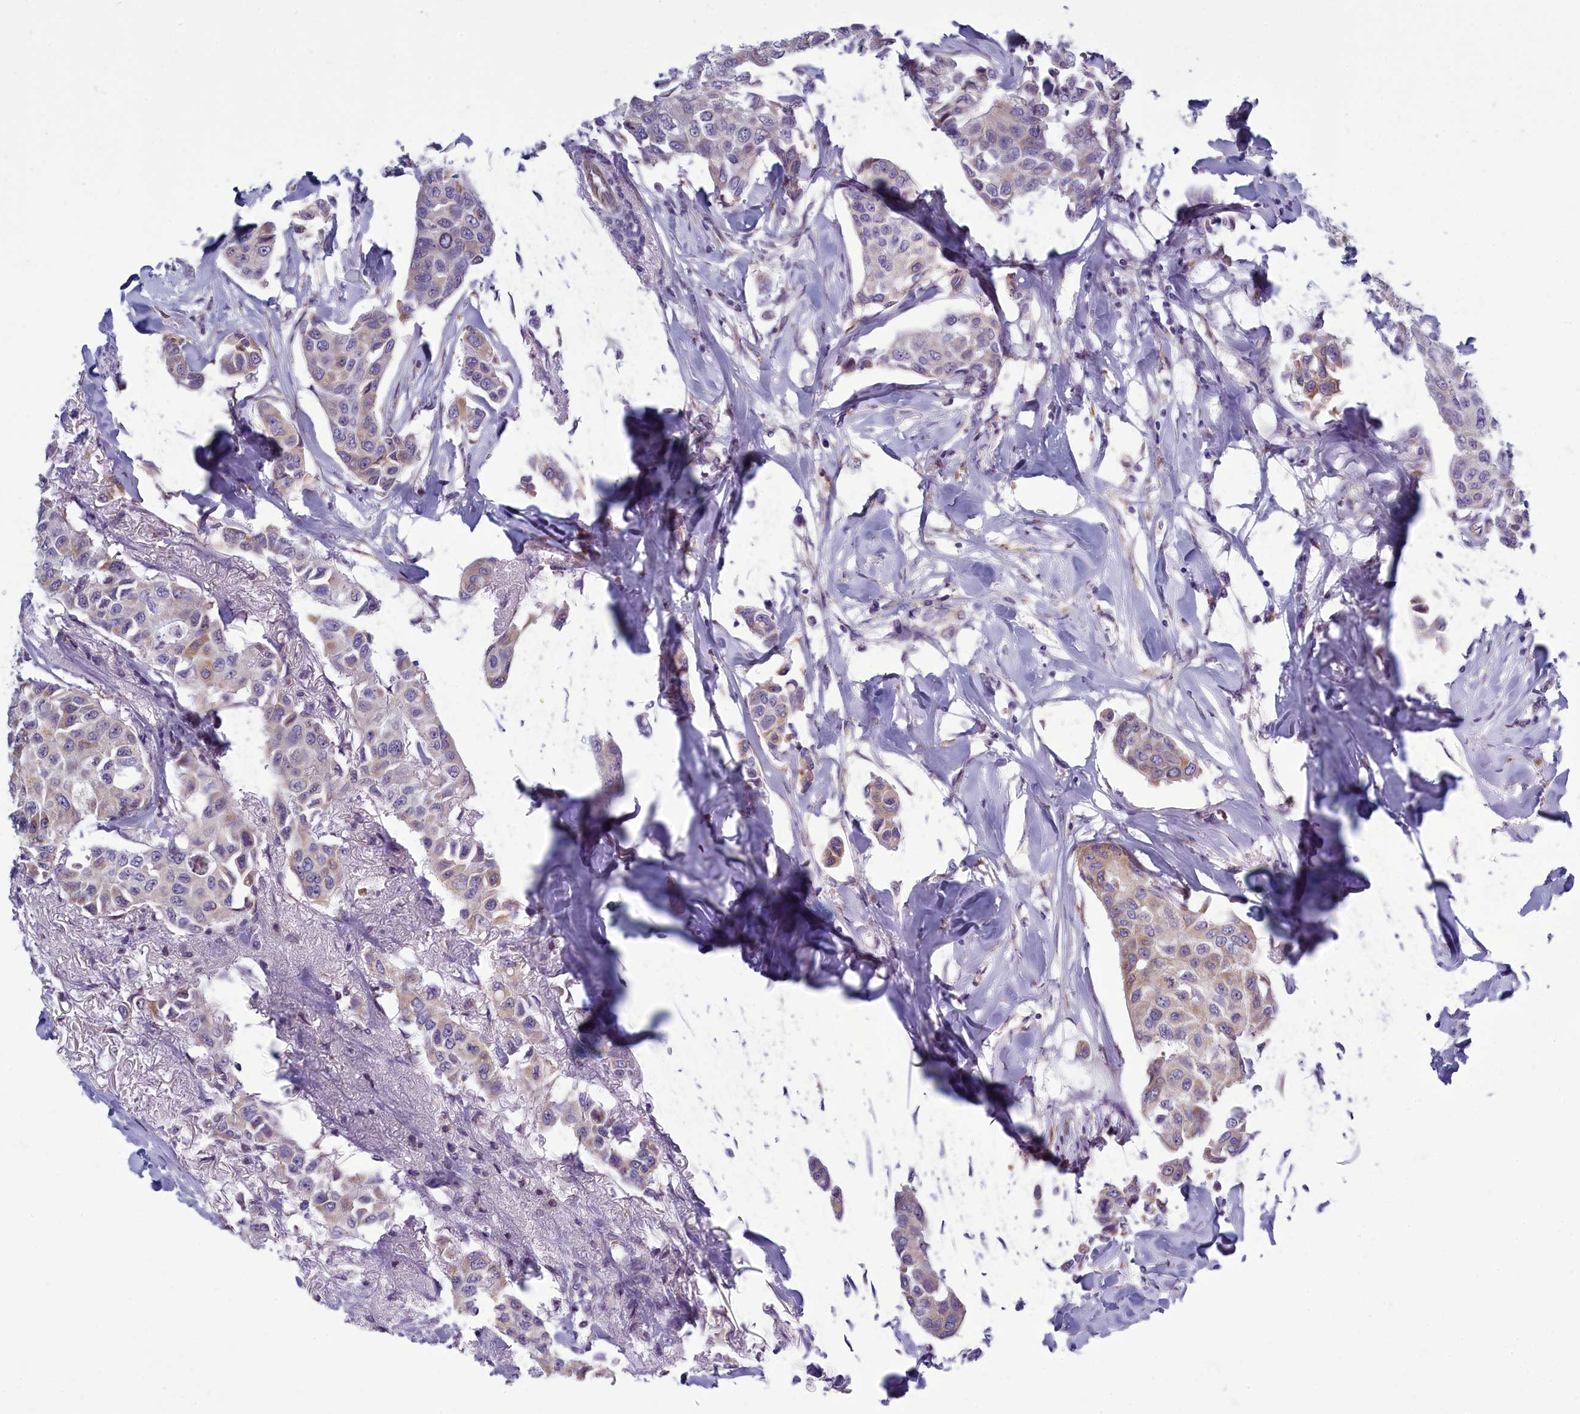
{"staining": {"intensity": "weak", "quantity": "25%-75%", "location": "cytoplasmic/membranous"}, "tissue": "breast cancer", "cell_type": "Tumor cells", "image_type": "cancer", "snomed": [{"axis": "morphology", "description": "Duct carcinoma"}, {"axis": "topography", "description": "Breast"}], "caption": "Immunohistochemistry (DAB (3,3'-diaminobenzidine)) staining of human breast infiltrating ductal carcinoma reveals weak cytoplasmic/membranous protein expression in approximately 25%-75% of tumor cells. (IHC, brightfield microscopy, high magnification).", "gene": "CENATAC", "patient": {"sex": "female", "age": 80}}